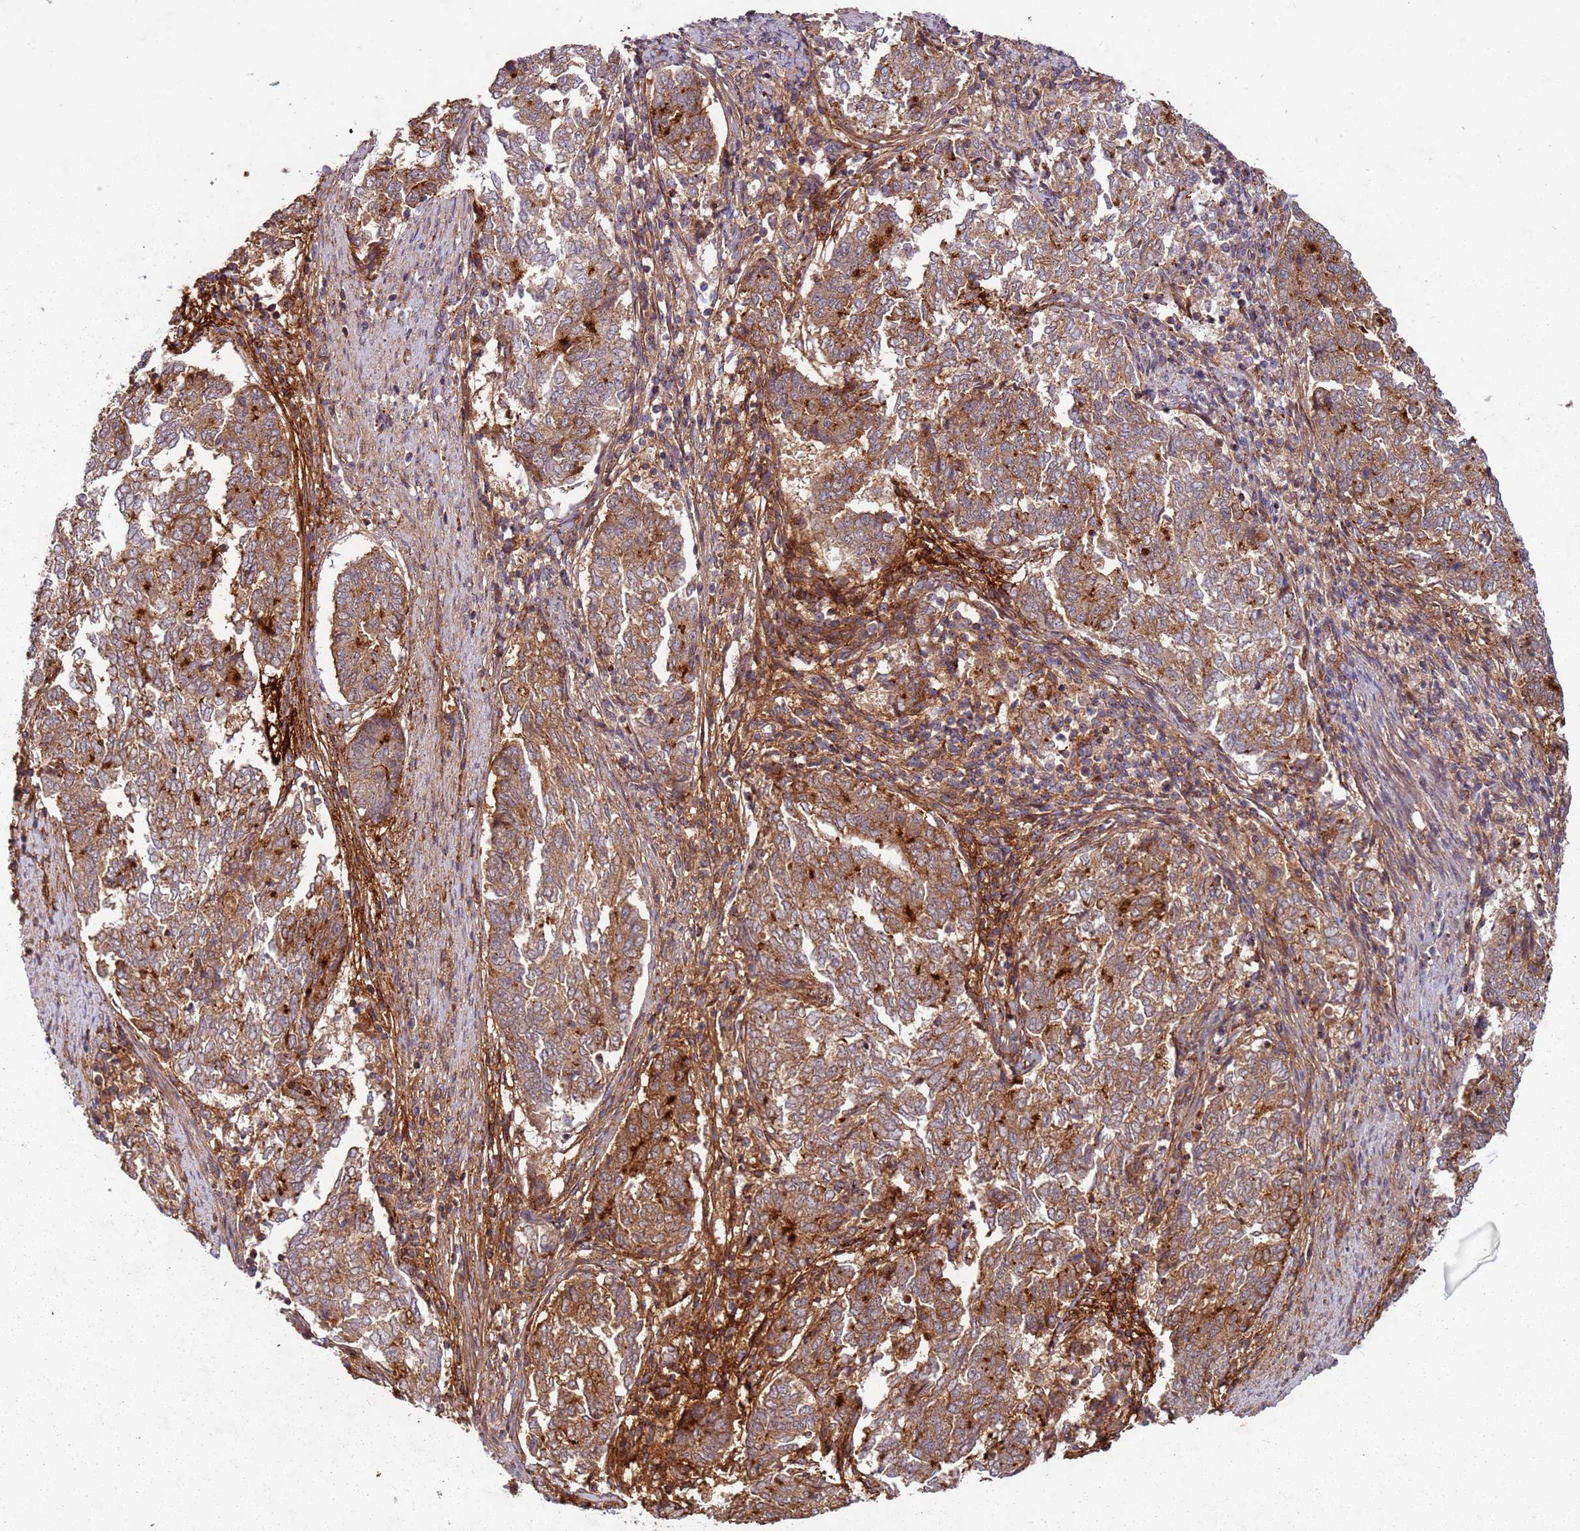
{"staining": {"intensity": "moderate", "quantity": ">75%", "location": "cytoplasmic/membranous"}, "tissue": "endometrial cancer", "cell_type": "Tumor cells", "image_type": "cancer", "snomed": [{"axis": "morphology", "description": "Adenocarcinoma, NOS"}, {"axis": "topography", "description": "Endometrium"}], "caption": "A histopathology image showing moderate cytoplasmic/membranous expression in approximately >75% of tumor cells in endometrial cancer, as visualized by brown immunohistochemical staining.", "gene": "C2CD4B", "patient": {"sex": "female", "age": 80}}